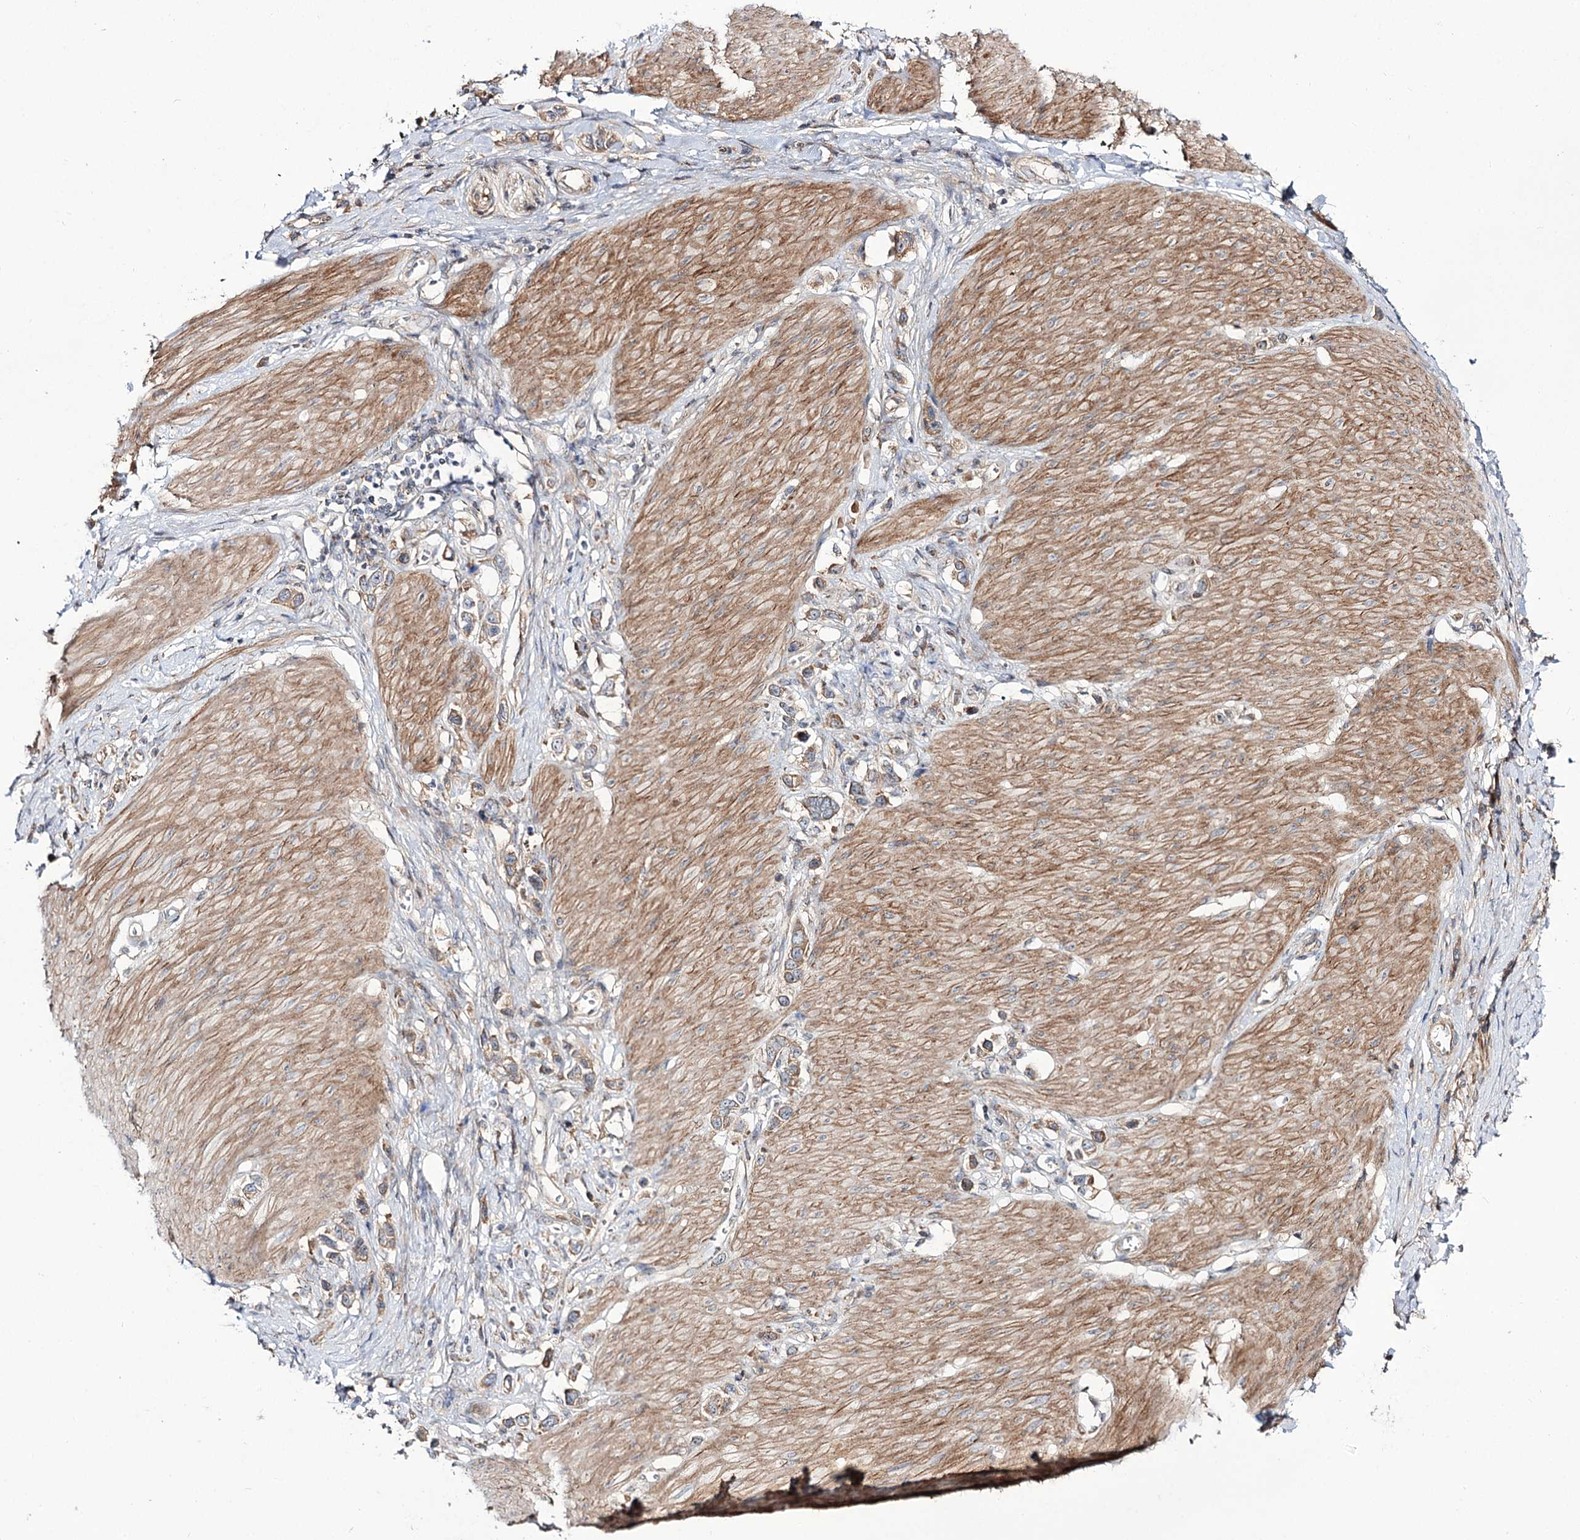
{"staining": {"intensity": "moderate", "quantity": ">75%", "location": "cytoplasmic/membranous"}, "tissue": "stomach cancer", "cell_type": "Tumor cells", "image_type": "cancer", "snomed": [{"axis": "morphology", "description": "Normal tissue, NOS"}, {"axis": "morphology", "description": "Adenocarcinoma, NOS"}, {"axis": "topography", "description": "Stomach, upper"}, {"axis": "topography", "description": "Stomach"}], "caption": "Protein analysis of stomach cancer tissue demonstrates moderate cytoplasmic/membranous staining in approximately >75% of tumor cells.", "gene": "C11orf80", "patient": {"sex": "female", "age": 65}}